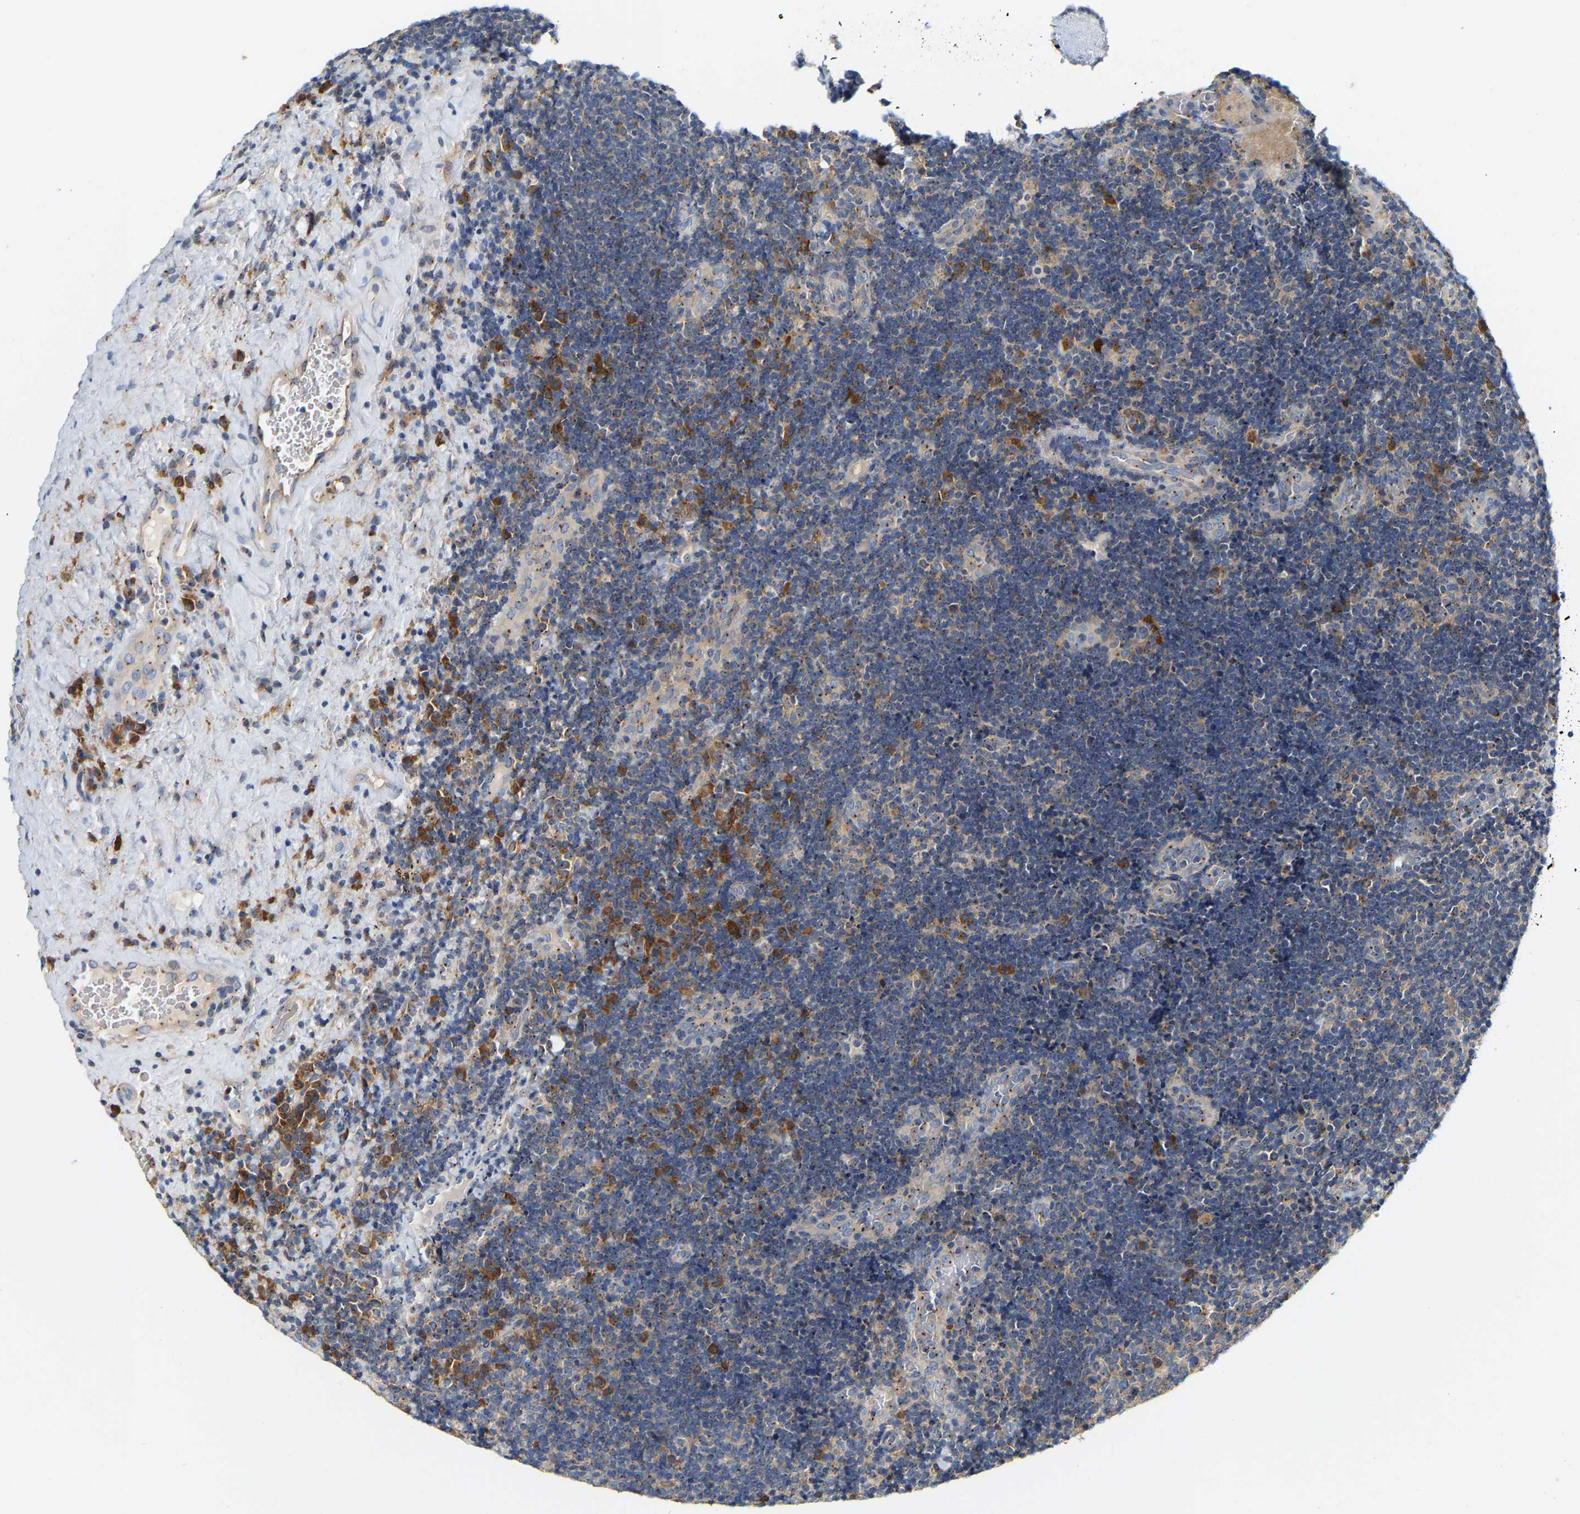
{"staining": {"intensity": "weak", "quantity": "25%-75%", "location": "cytoplasmic/membranous"}, "tissue": "lymphoma", "cell_type": "Tumor cells", "image_type": "cancer", "snomed": [{"axis": "morphology", "description": "Malignant lymphoma, non-Hodgkin's type, High grade"}, {"axis": "topography", "description": "Tonsil"}], "caption": "Protein staining of high-grade malignant lymphoma, non-Hodgkin's type tissue demonstrates weak cytoplasmic/membranous expression in about 25%-75% of tumor cells.", "gene": "PCNT", "patient": {"sex": "female", "age": 36}}